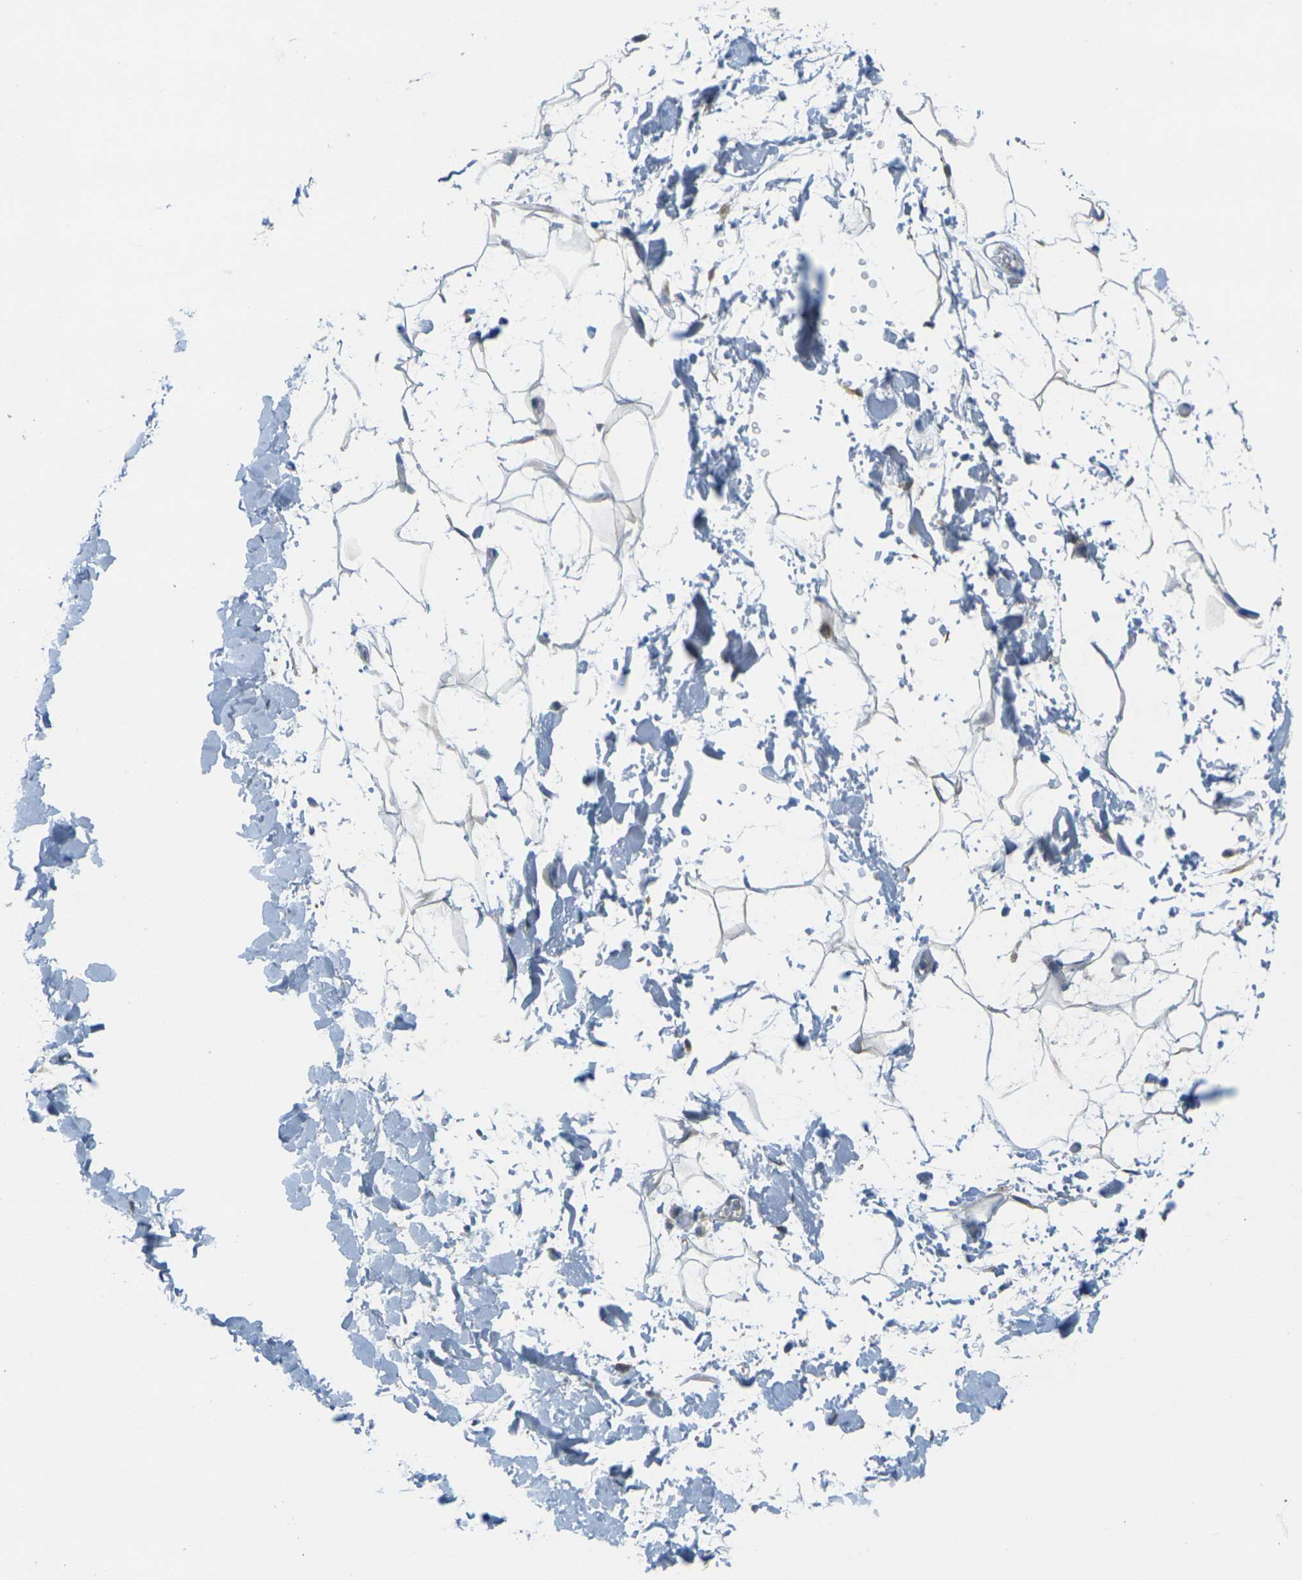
{"staining": {"intensity": "negative", "quantity": "none", "location": "none"}, "tissue": "adipose tissue", "cell_type": "Adipocytes", "image_type": "normal", "snomed": [{"axis": "morphology", "description": "Normal tissue, NOS"}, {"axis": "topography", "description": "Soft tissue"}], "caption": "High power microscopy histopathology image of an IHC photomicrograph of normal adipose tissue, revealing no significant expression in adipocytes.", "gene": "CYP2C8", "patient": {"sex": "male", "age": 72}}